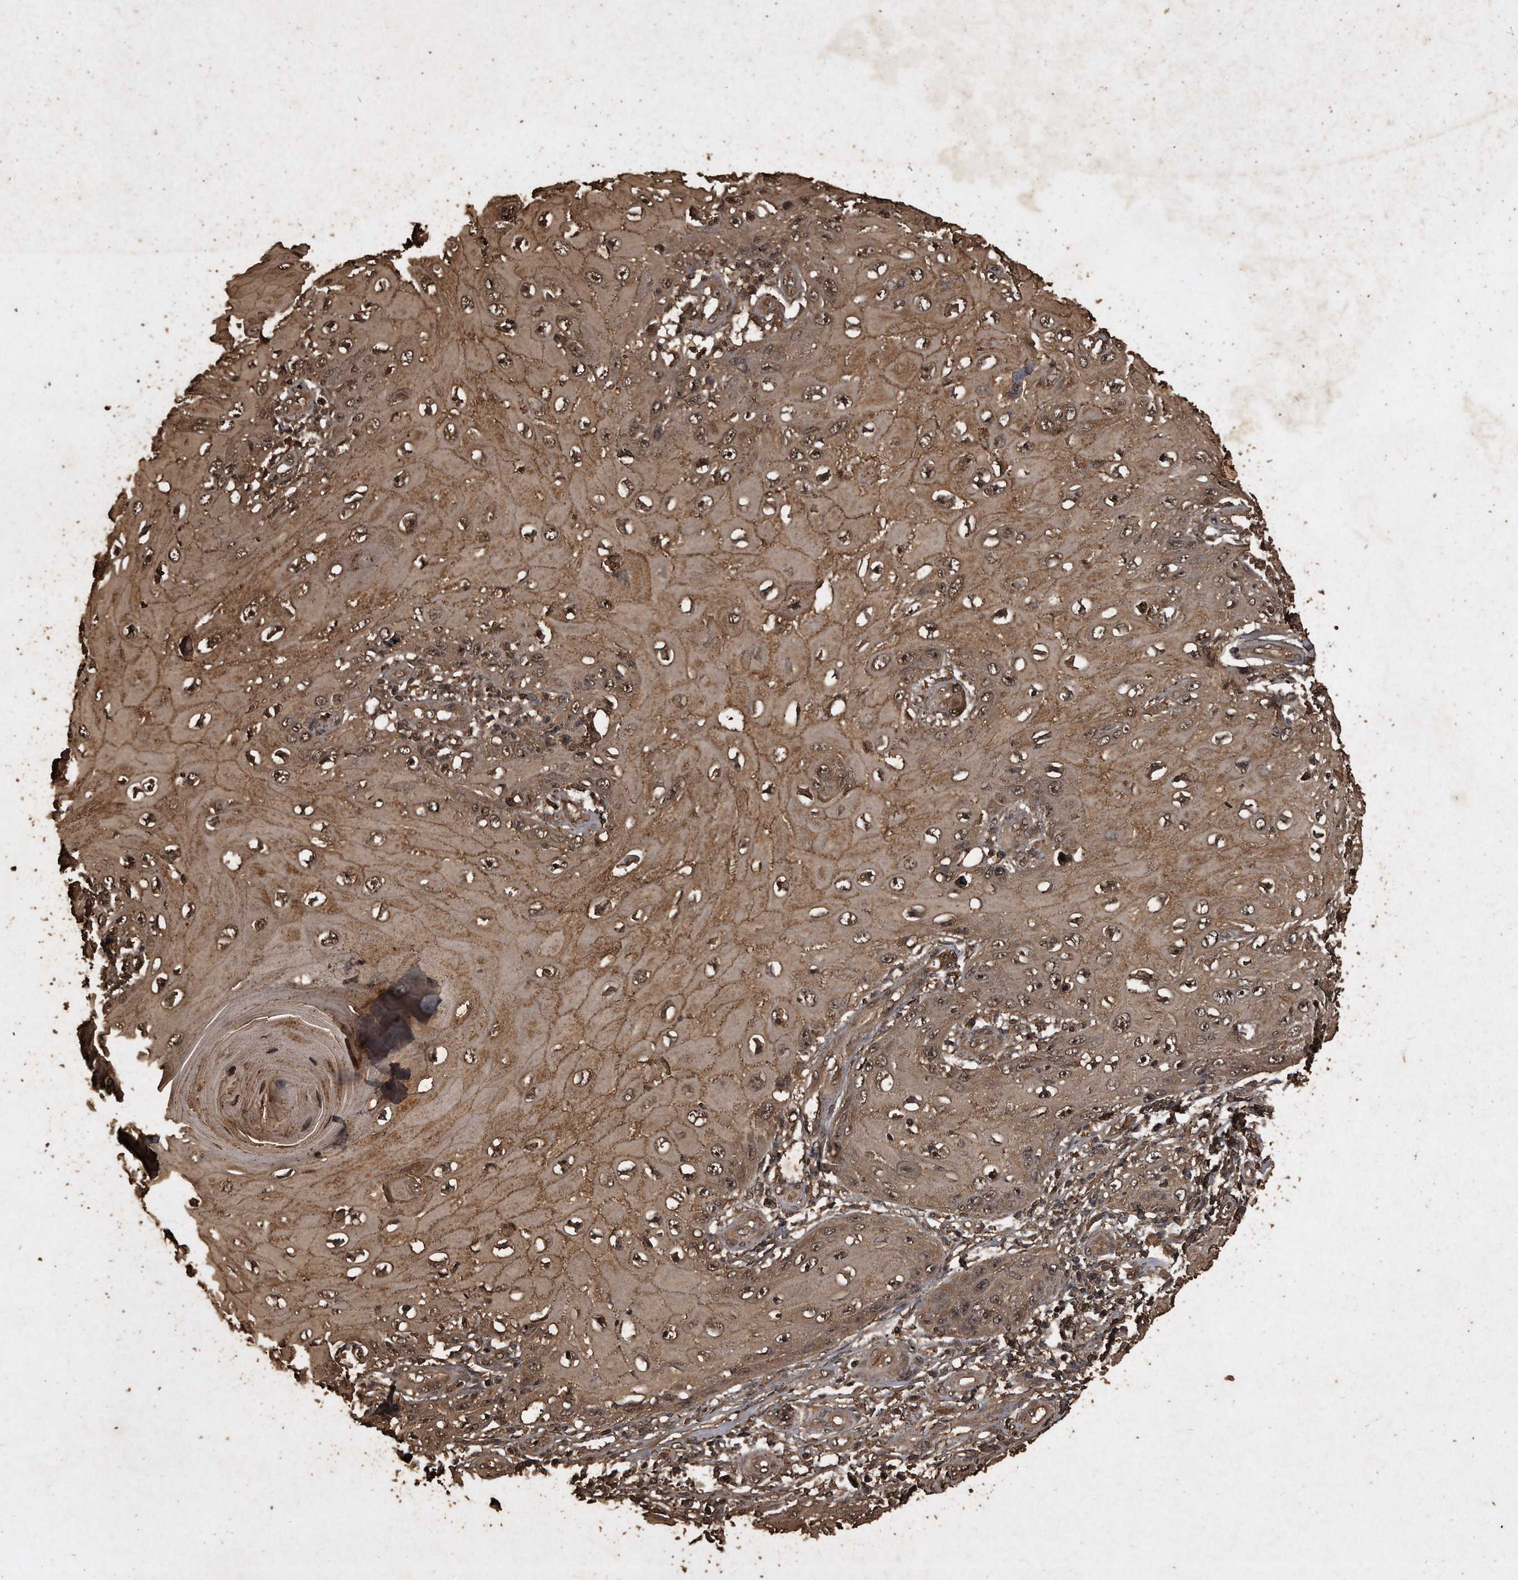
{"staining": {"intensity": "moderate", "quantity": ">75%", "location": "cytoplasmic/membranous,nuclear"}, "tissue": "skin cancer", "cell_type": "Tumor cells", "image_type": "cancer", "snomed": [{"axis": "morphology", "description": "Squamous cell carcinoma, NOS"}, {"axis": "topography", "description": "Skin"}], "caption": "Skin cancer stained for a protein (brown) demonstrates moderate cytoplasmic/membranous and nuclear positive positivity in approximately >75% of tumor cells.", "gene": "CFLAR", "patient": {"sex": "female", "age": 73}}